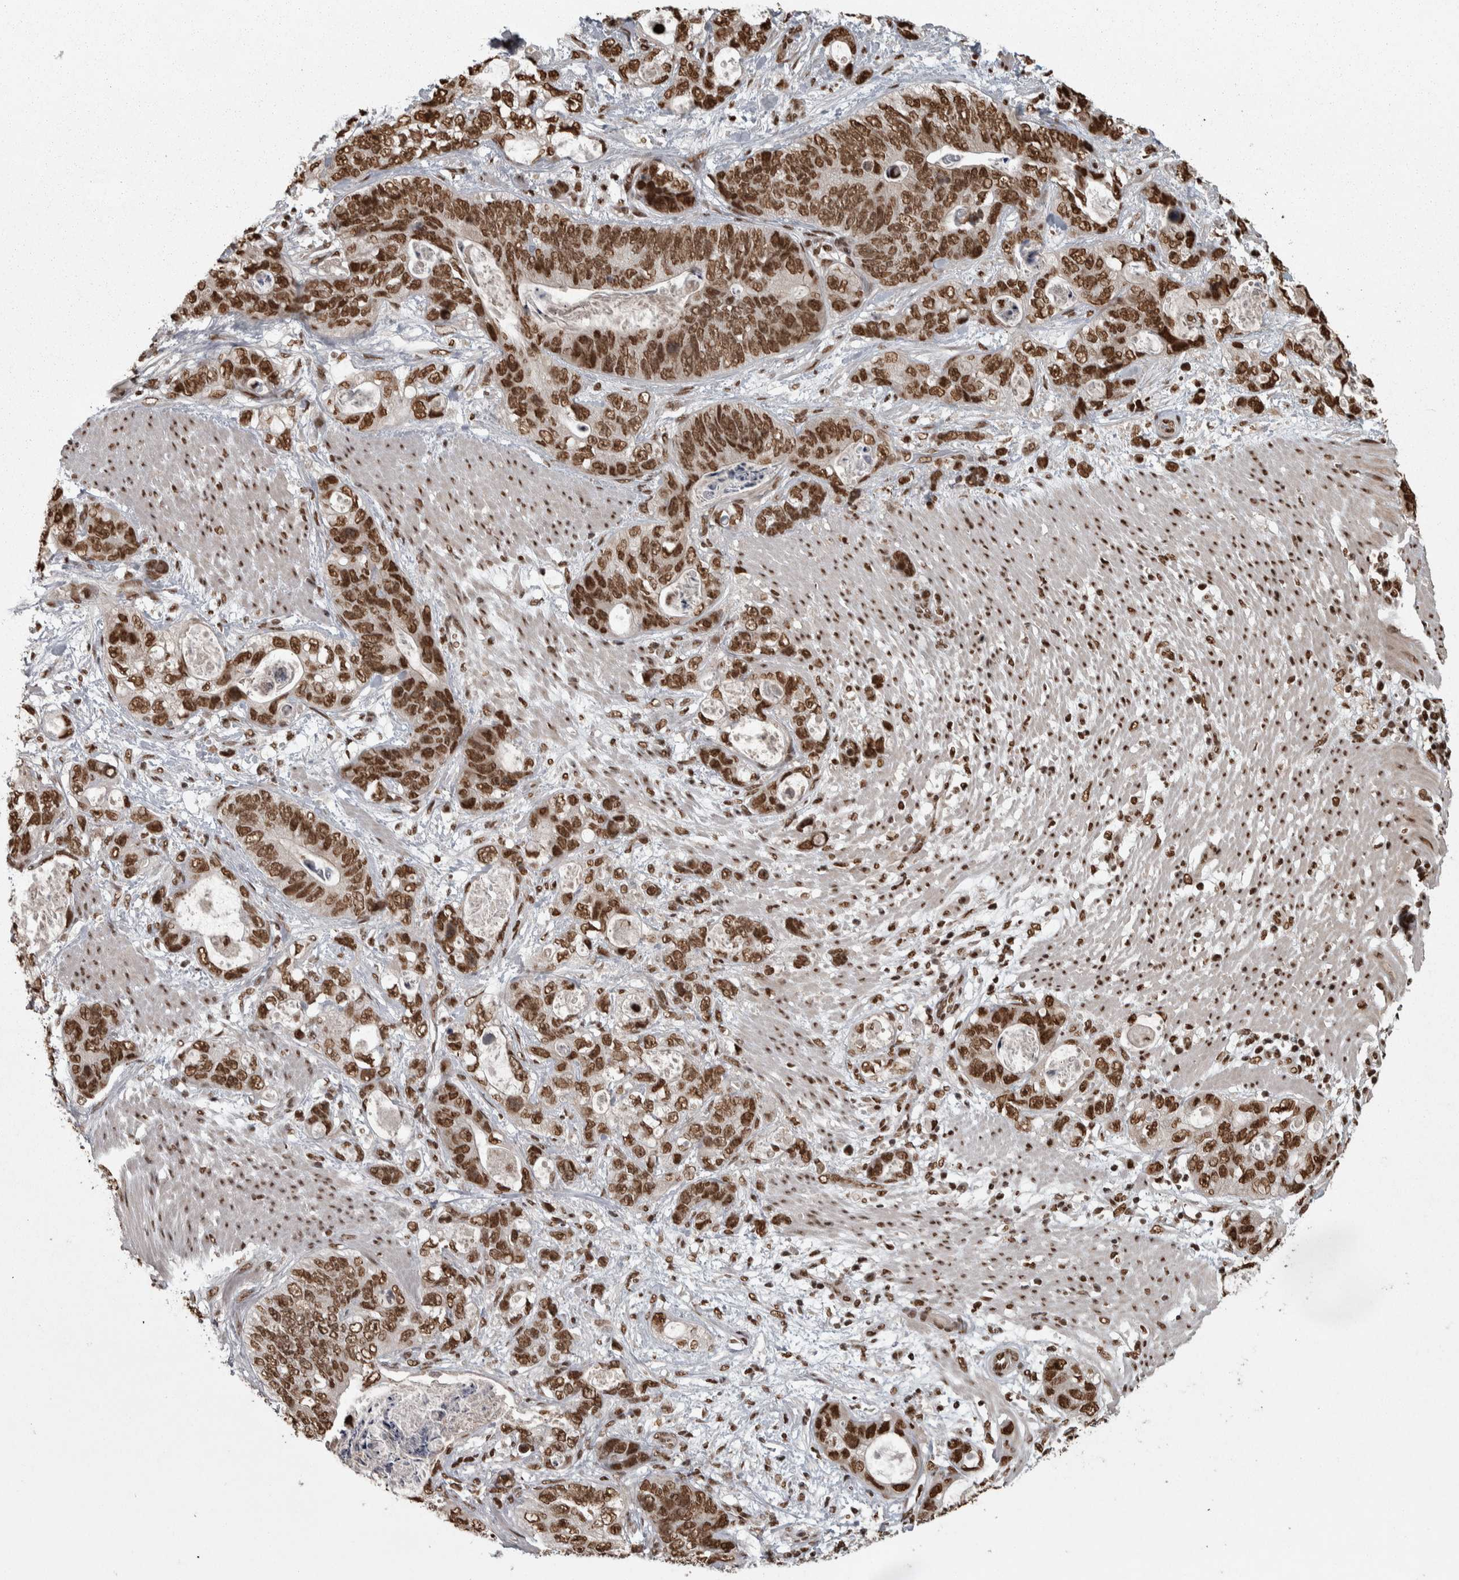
{"staining": {"intensity": "strong", "quantity": ">75%", "location": "nuclear"}, "tissue": "stomach cancer", "cell_type": "Tumor cells", "image_type": "cancer", "snomed": [{"axis": "morphology", "description": "Normal tissue, NOS"}, {"axis": "morphology", "description": "Adenocarcinoma, NOS"}, {"axis": "topography", "description": "Stomach"}], "caption": "Protein expression analysis of stomach adenocarcinoma displays strong nuclear expression in about >75% of tumor cells.", "gene": "ZFHX4", "patient": {"sex": "female", "age": 89}}